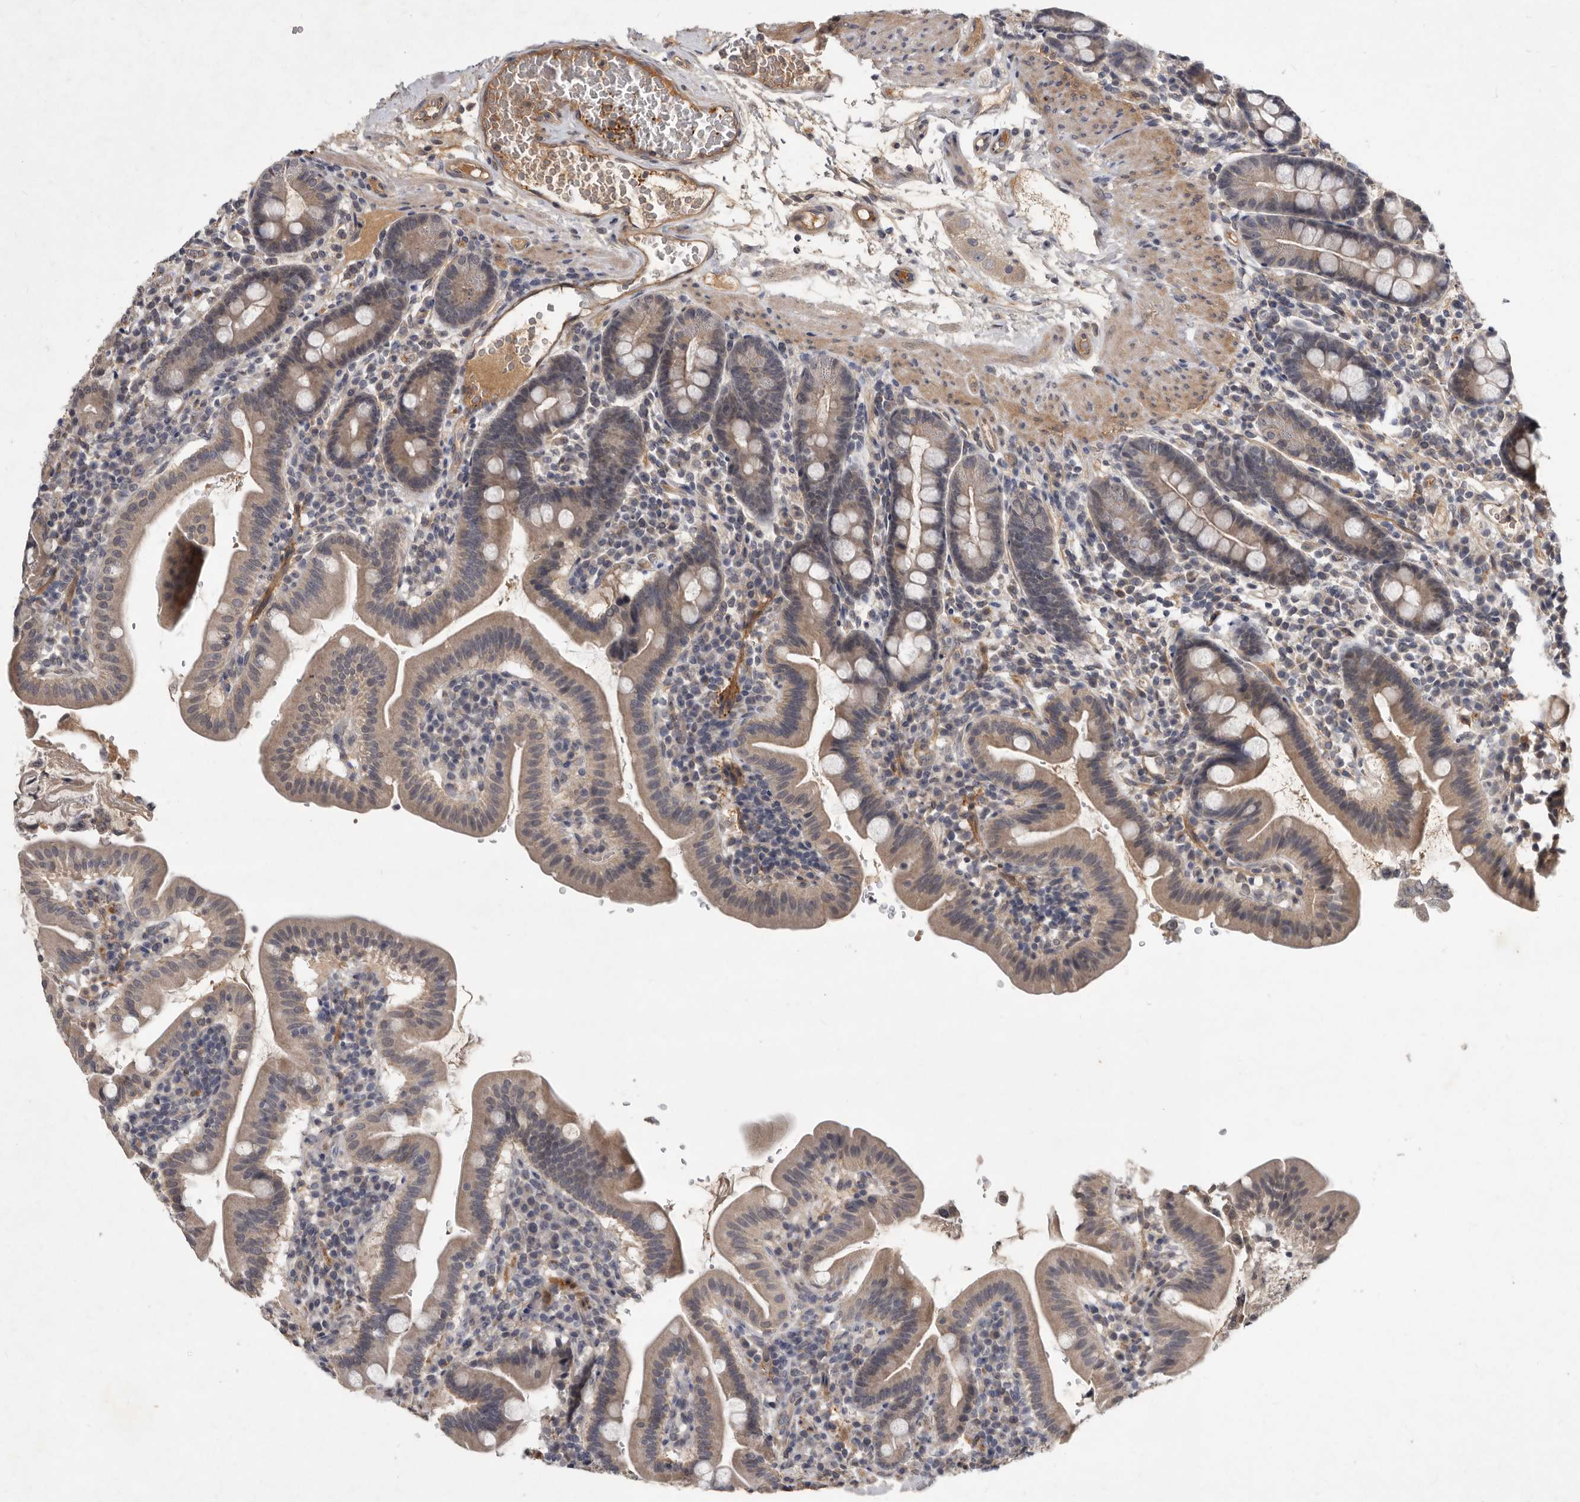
{"staining": {"intensity": "weak", "quantity": "25%-75%", "location": "cytoplasmic/membranous"}, "tissue": "duodenum", "cell_type": "Glandular cells", "image_type": "normal", "snomed": [{"axis": "morphology", "description": "Normal tissue, NOS"}, {"axis": "morphology", "description": "Adenocarcinoma, NOS"}, {"axis": "topography", "description": "Pancreas"}, {"axis": "topography", "description": "Duodenum"}], "caption": "Duodenum stained with IHC shows weak cytoplasmic/membranous expression in approximately 25%-75% of glandular cells.", "gene": "DNAJC28", "patient": {"sex": "male", "age": 50}}